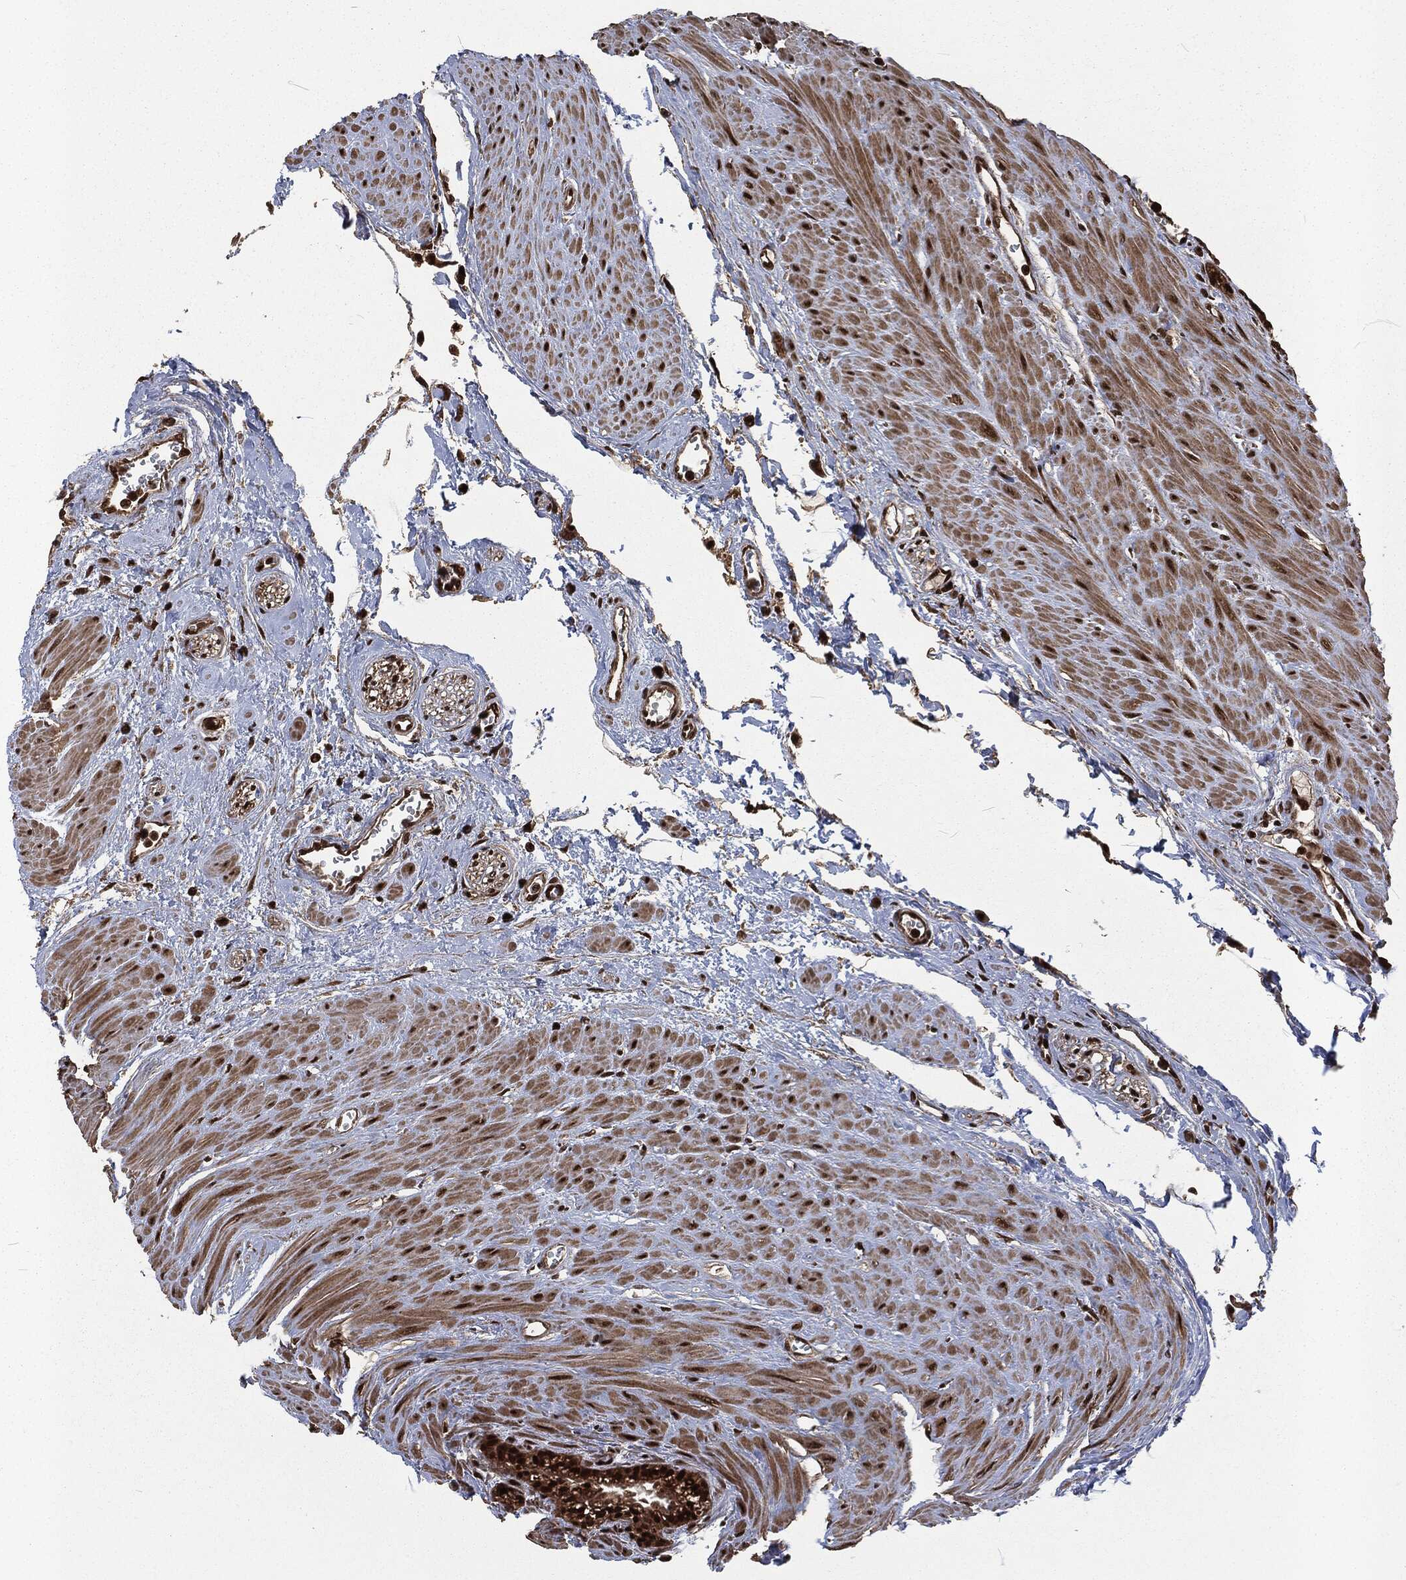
{"staining": {"intensity": "strong", "quantity": ">75%", "location": "cytoplasmic/membranous,nuclear"}, "tissue": "seminal vesicle", "cell_type": "Glandular cells", "image_type": "normal", "snomed": [{"axis": "morphology", "description": "Normal tissue, NOS"}, {"axis": "morphology", "description": "Urothelial carcinoma, NOS"}, {"axis": "topography", "description": "Urinary bladder"}, {"axis": "topography", "description": "Seminal veicle"}], "caption": "DAB (3,3'-diaminobenzidine) immunohistochemical staining of benign human seminal vesicle displays strong cytoplasmic/membranous,nuclear protein expression in approximately >75% of glandular cells.", "gene": "NGRN", "patient": {"sex": "male", "age": 76}}